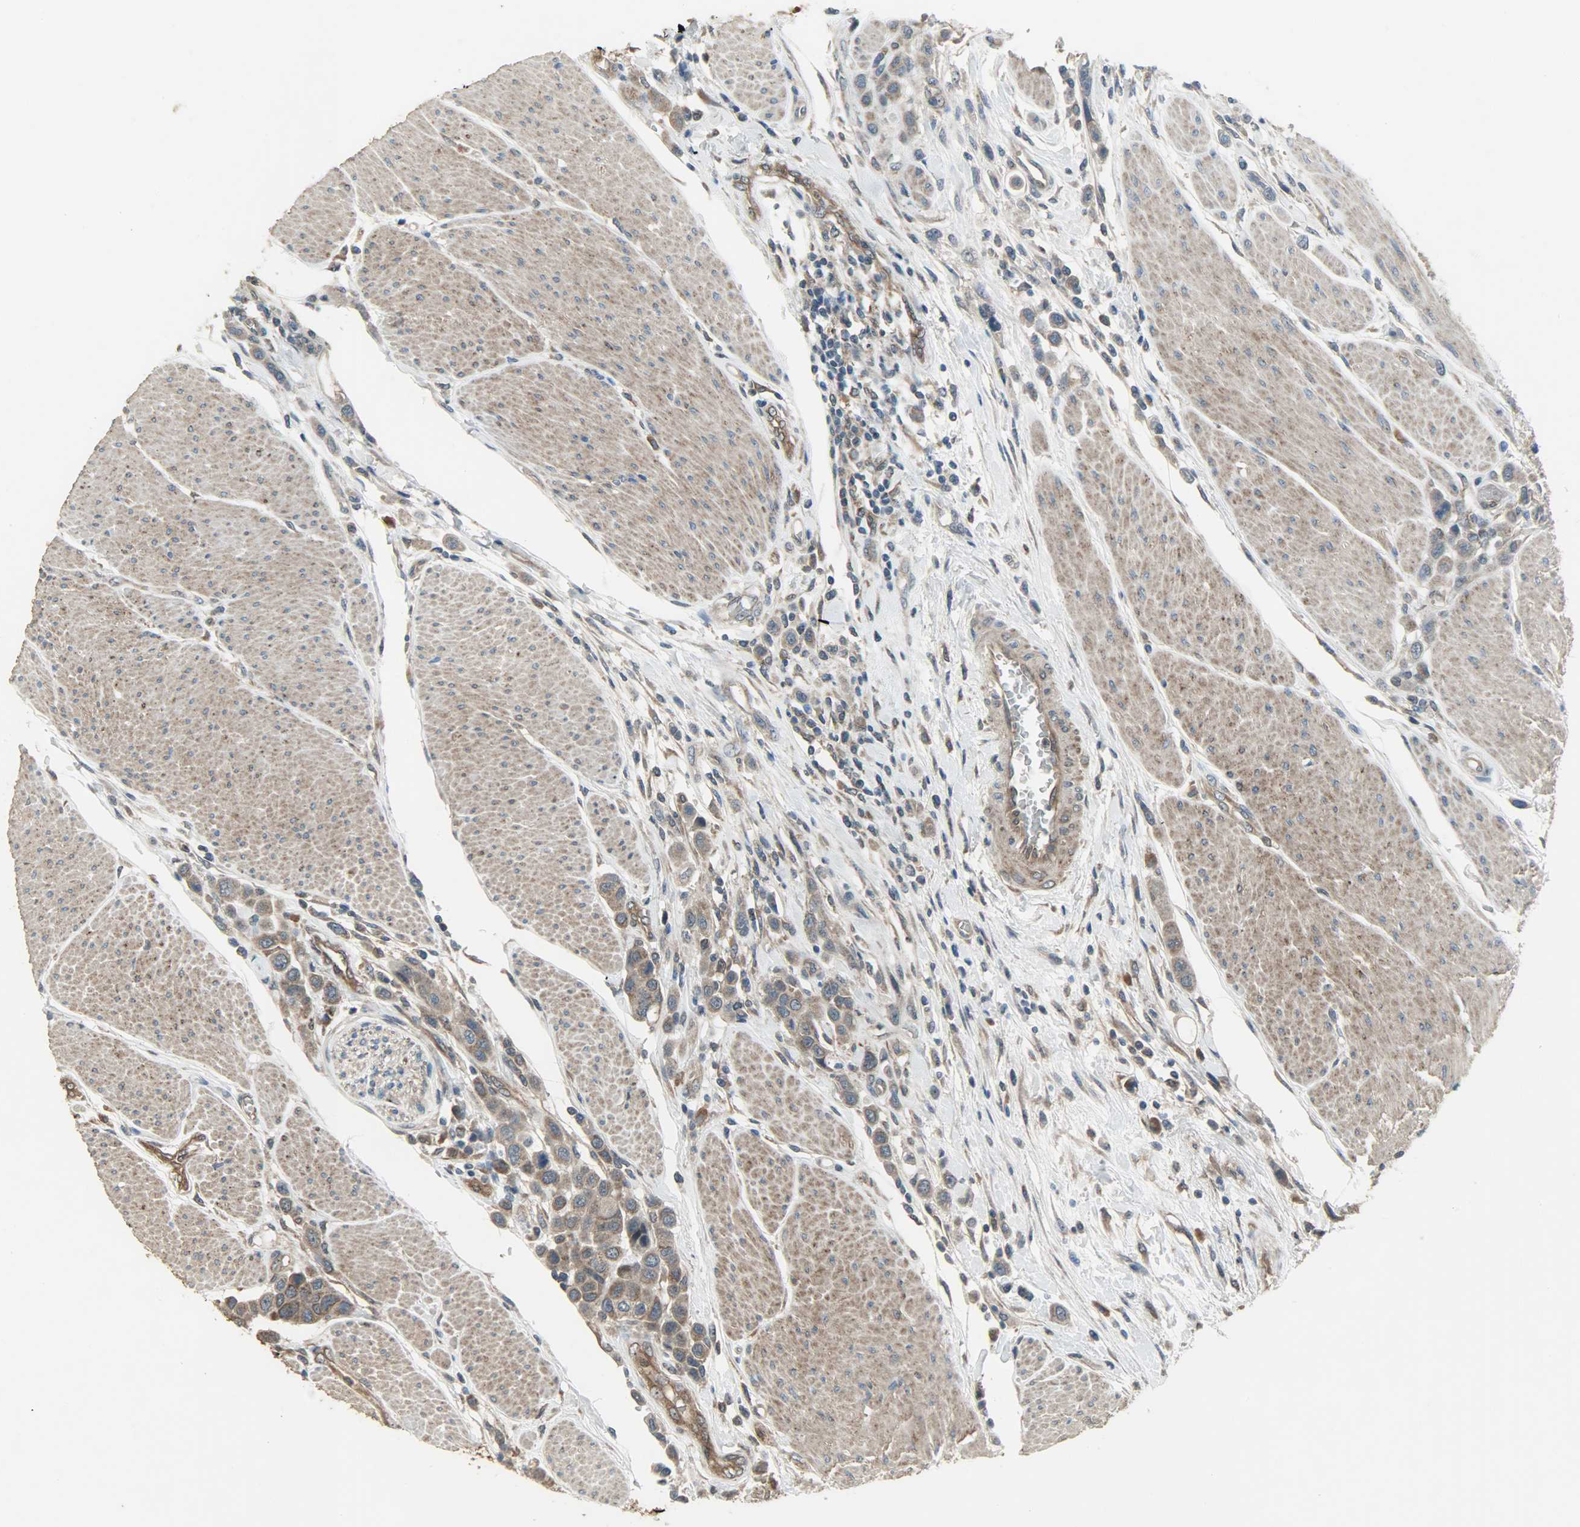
{"staining": {"intensity": "moderate", "quantity": ">75%", "location": "cytoplasmic/membranous"}, "tissue": "urothelial cancer", "cell_type": "Tumor cells", "image_type": "cancer", "snomed": [{"axis": "morphology", "description": "Urothelial carcinoma, High grade"}, {"axis": "topography", "description": "Urinary bladder"}], "caption": "This image shows immunohistochemistry (IHC) staining of human high-grade urothelial carcinoma, with medium moderate cytoplasmic/membranous expression in approximately >75% of tumor cells.", "gene": "AMT", "patient": {"sex": "male", "age": 50}}